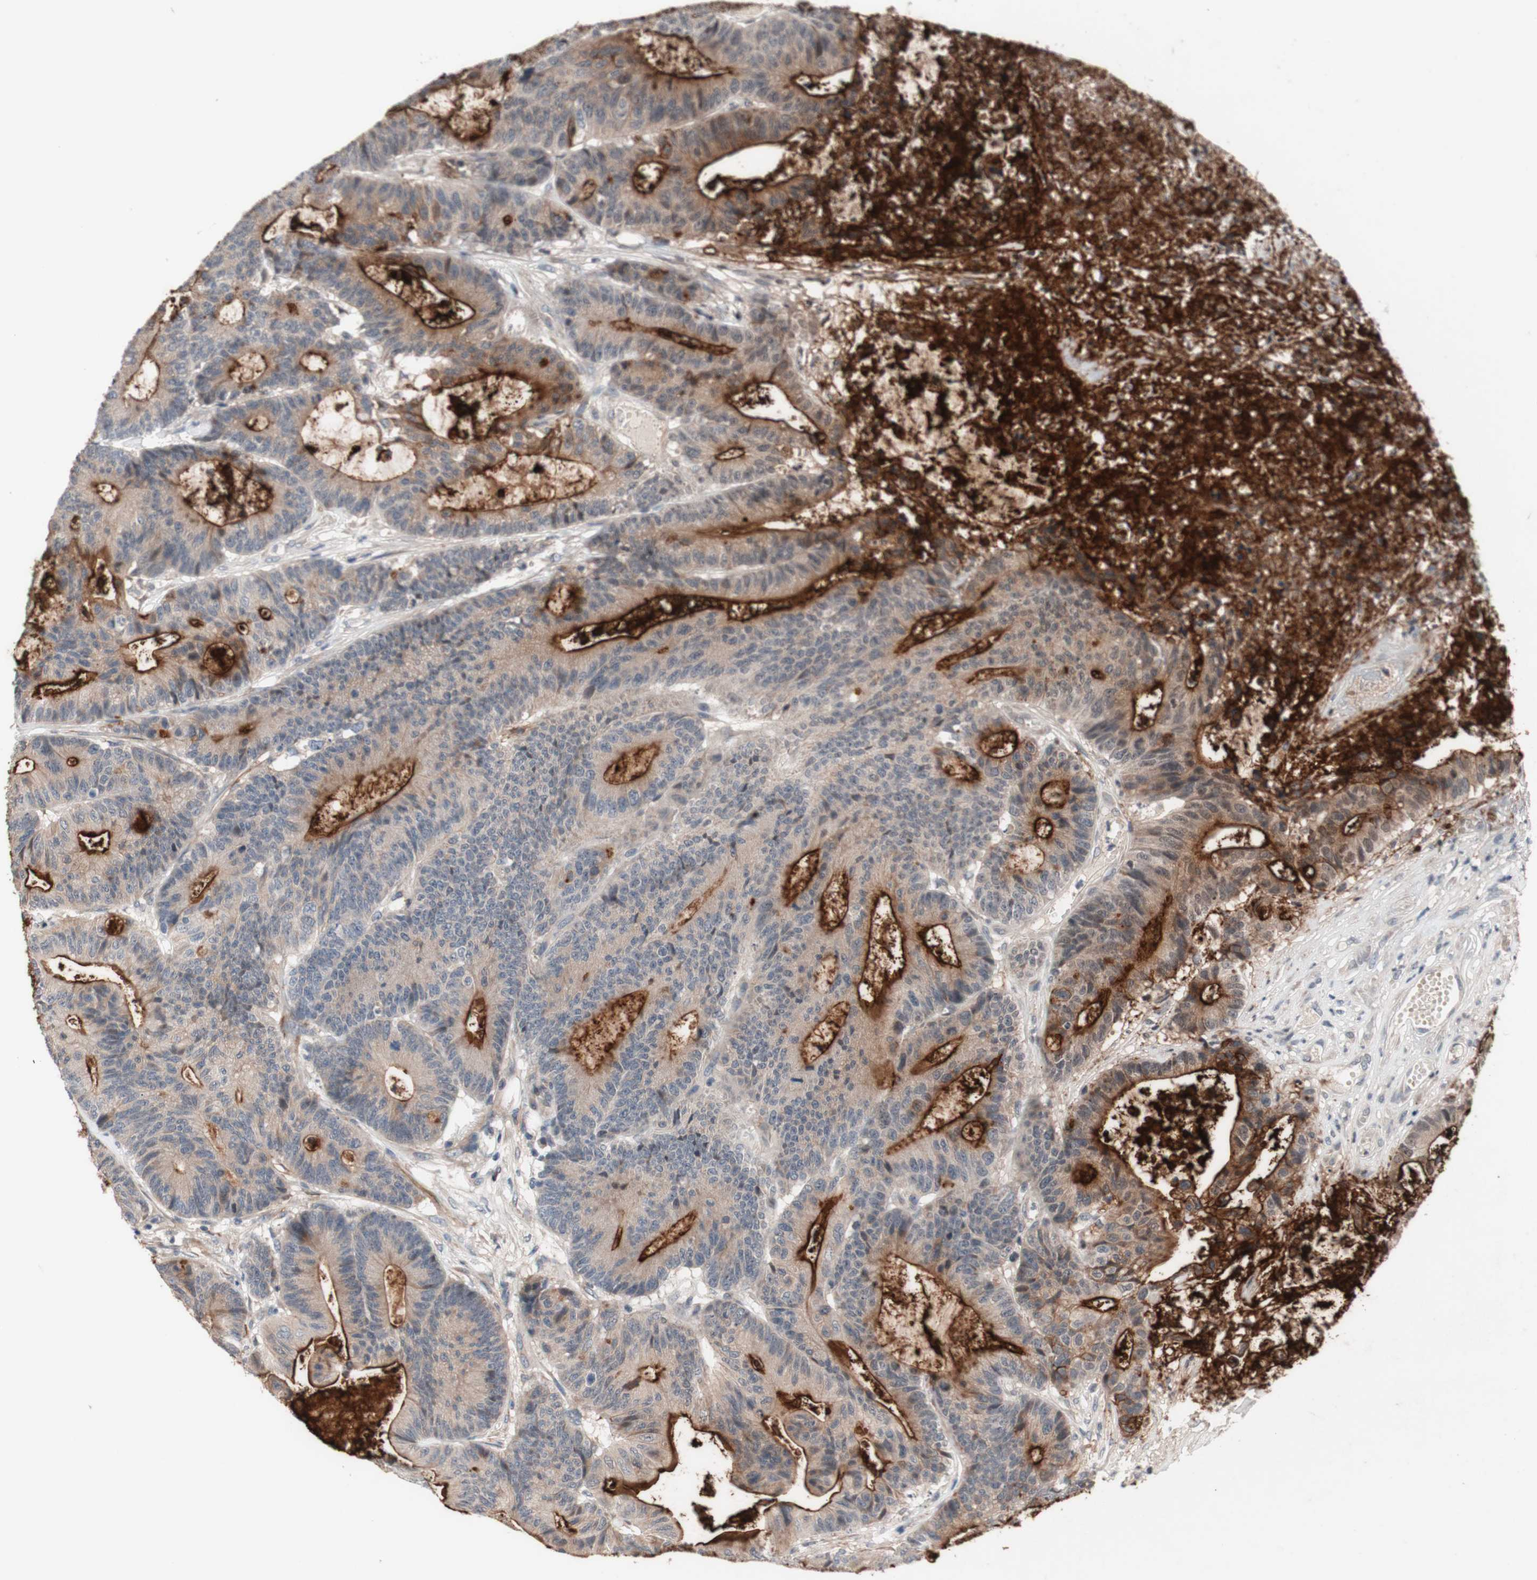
{"staining": {"intensity": "strong", "quantity": "25%-75%", "location": "cytoplasmic/membranous"}, "tissue": "colorectal cancer", "cell_type": "Tumor cells", "image_type": "cancer", "snomed": [{"axis": "morphology", "description": "Adenocarcinoma, NOS"}, {"axis": "topography", "description": "Colon"}], "caption": "The image displays immunohistochemical staining of colorectal cancer. There is strong cytoplasmic/membranous staining is seen in about 25%-75% of tumor cells.", "gene": "CD55", "patient": {"sex": "female", "age": 84}}